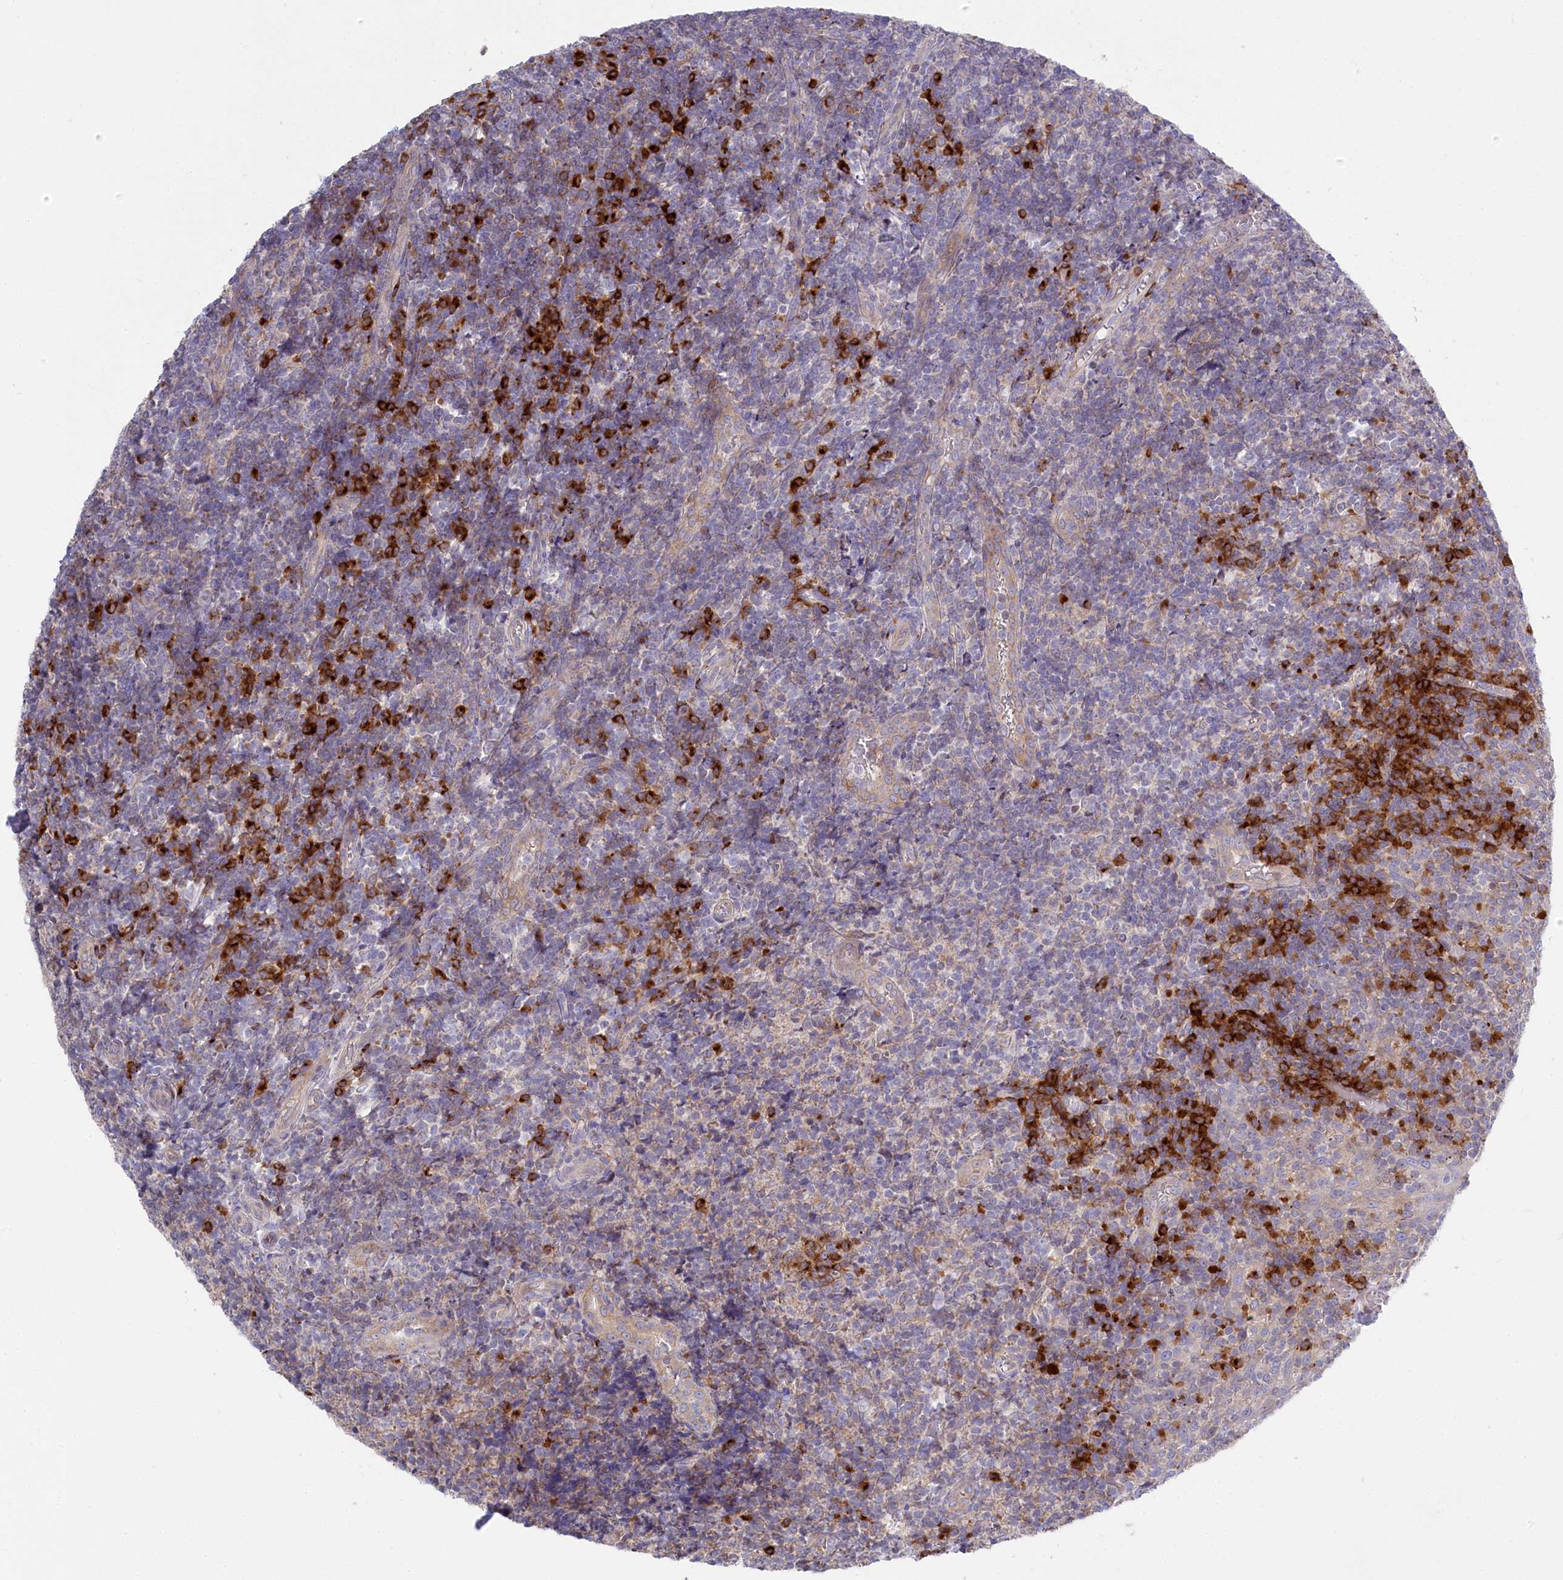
{"staining": {"intensity": "negative", "quantity": "none", "location": "none"}, "tissue": "tonsil", "cell_type": "Germinal center cells", "image_type": "normal", "snomed": [{"axis": "morphology", "description": "Normal tissue, NOS"}, {"axis": "topography", "description": "Tonsil"}], "caption": "The image displays no staining of germinal center cells in normal tonsil.", "gene": "POGLUT1", "patient": {"sex": "female", "age": 19}}